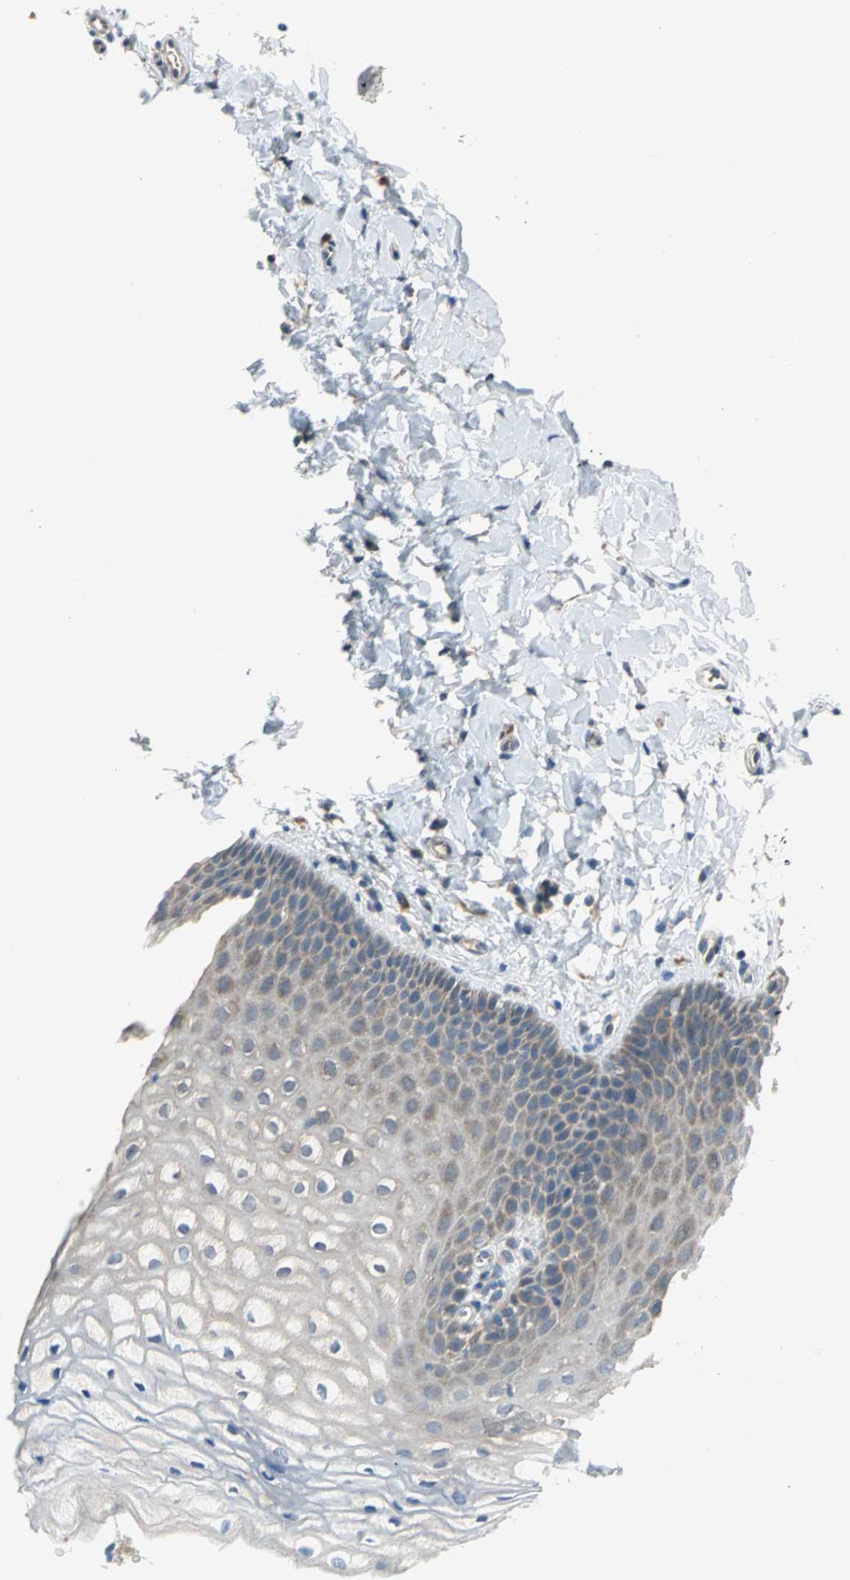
{"staining": {"intensity": "weak", "quantity": "25%-75%", "location": "cytoplasmic/membranous"}, "tissue": "vagina", "cell_type": "Squamous epithelial cells", "image_type": "normal", "snomed": [{"axis": "morphology", "description": "Normal tissue, NOS"}, {"axis": "topography", "description": "Vagina"}], "caption": "Vagina stained with DAB IHC exhibits low levels of weak cytoplasmic/membranous expression in approximately 25%-75% of squamous epithelial cells.", "gene": "TRAK1", "patient": {"sex": "female", "age": 55}}